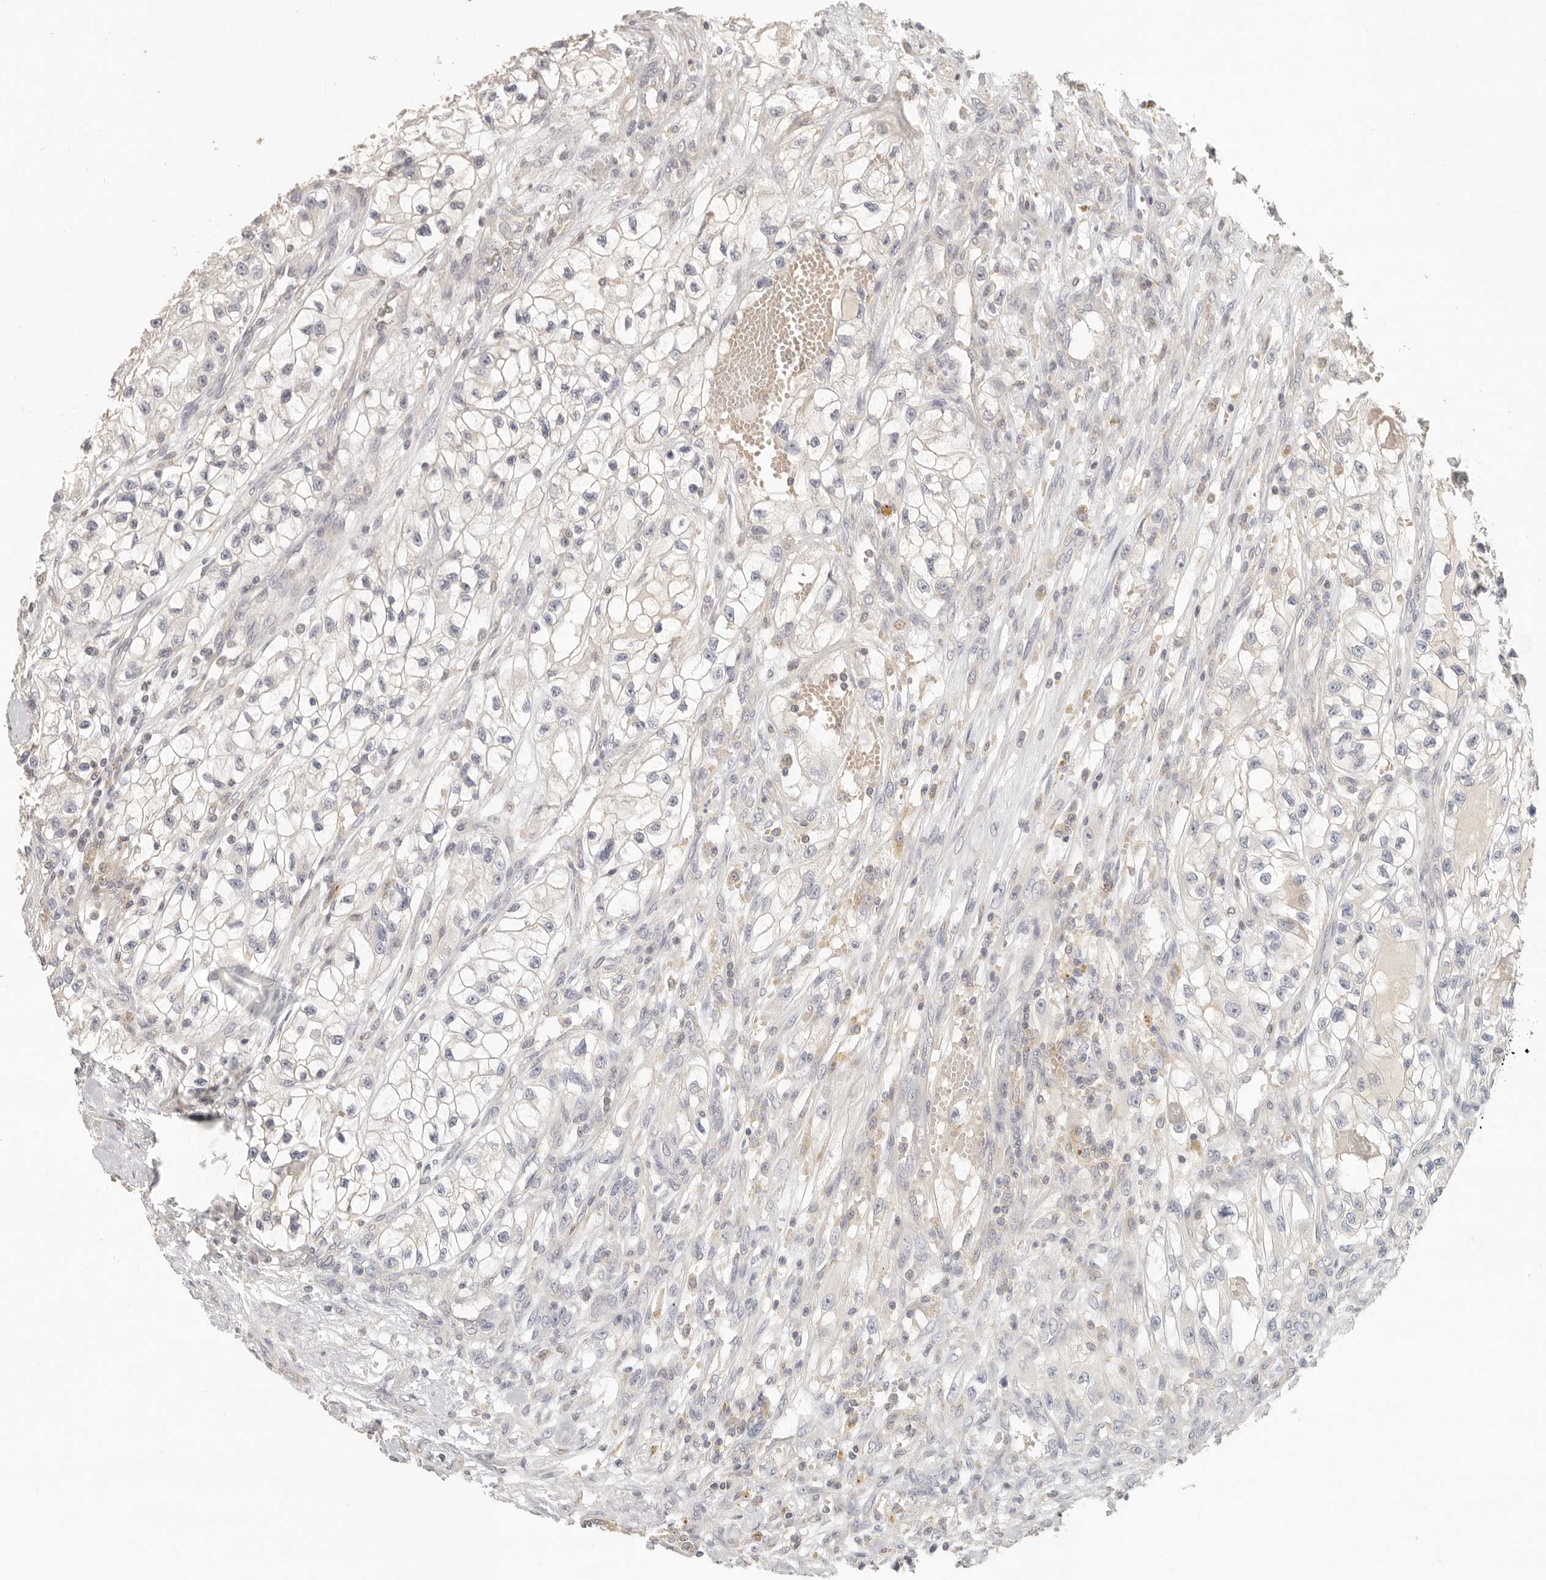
{"staining": {"intensity": "negative", "quantity": "none", "location": "none"}, "tissue": "renal cancer", "cell_type": "Tumor cells", "image_type": "cancer", "snomed": [{"axis": "morphology", "description": "Adenocarcinoma, NOS"}, {"axis": "topography", "description": "Kidney"}], "caption": "Tumor cells show no significant protein expression in renal cancer (adenocarcinoma).", "gene": "CSK", "patient": {"sex": "female", "age": 57}}